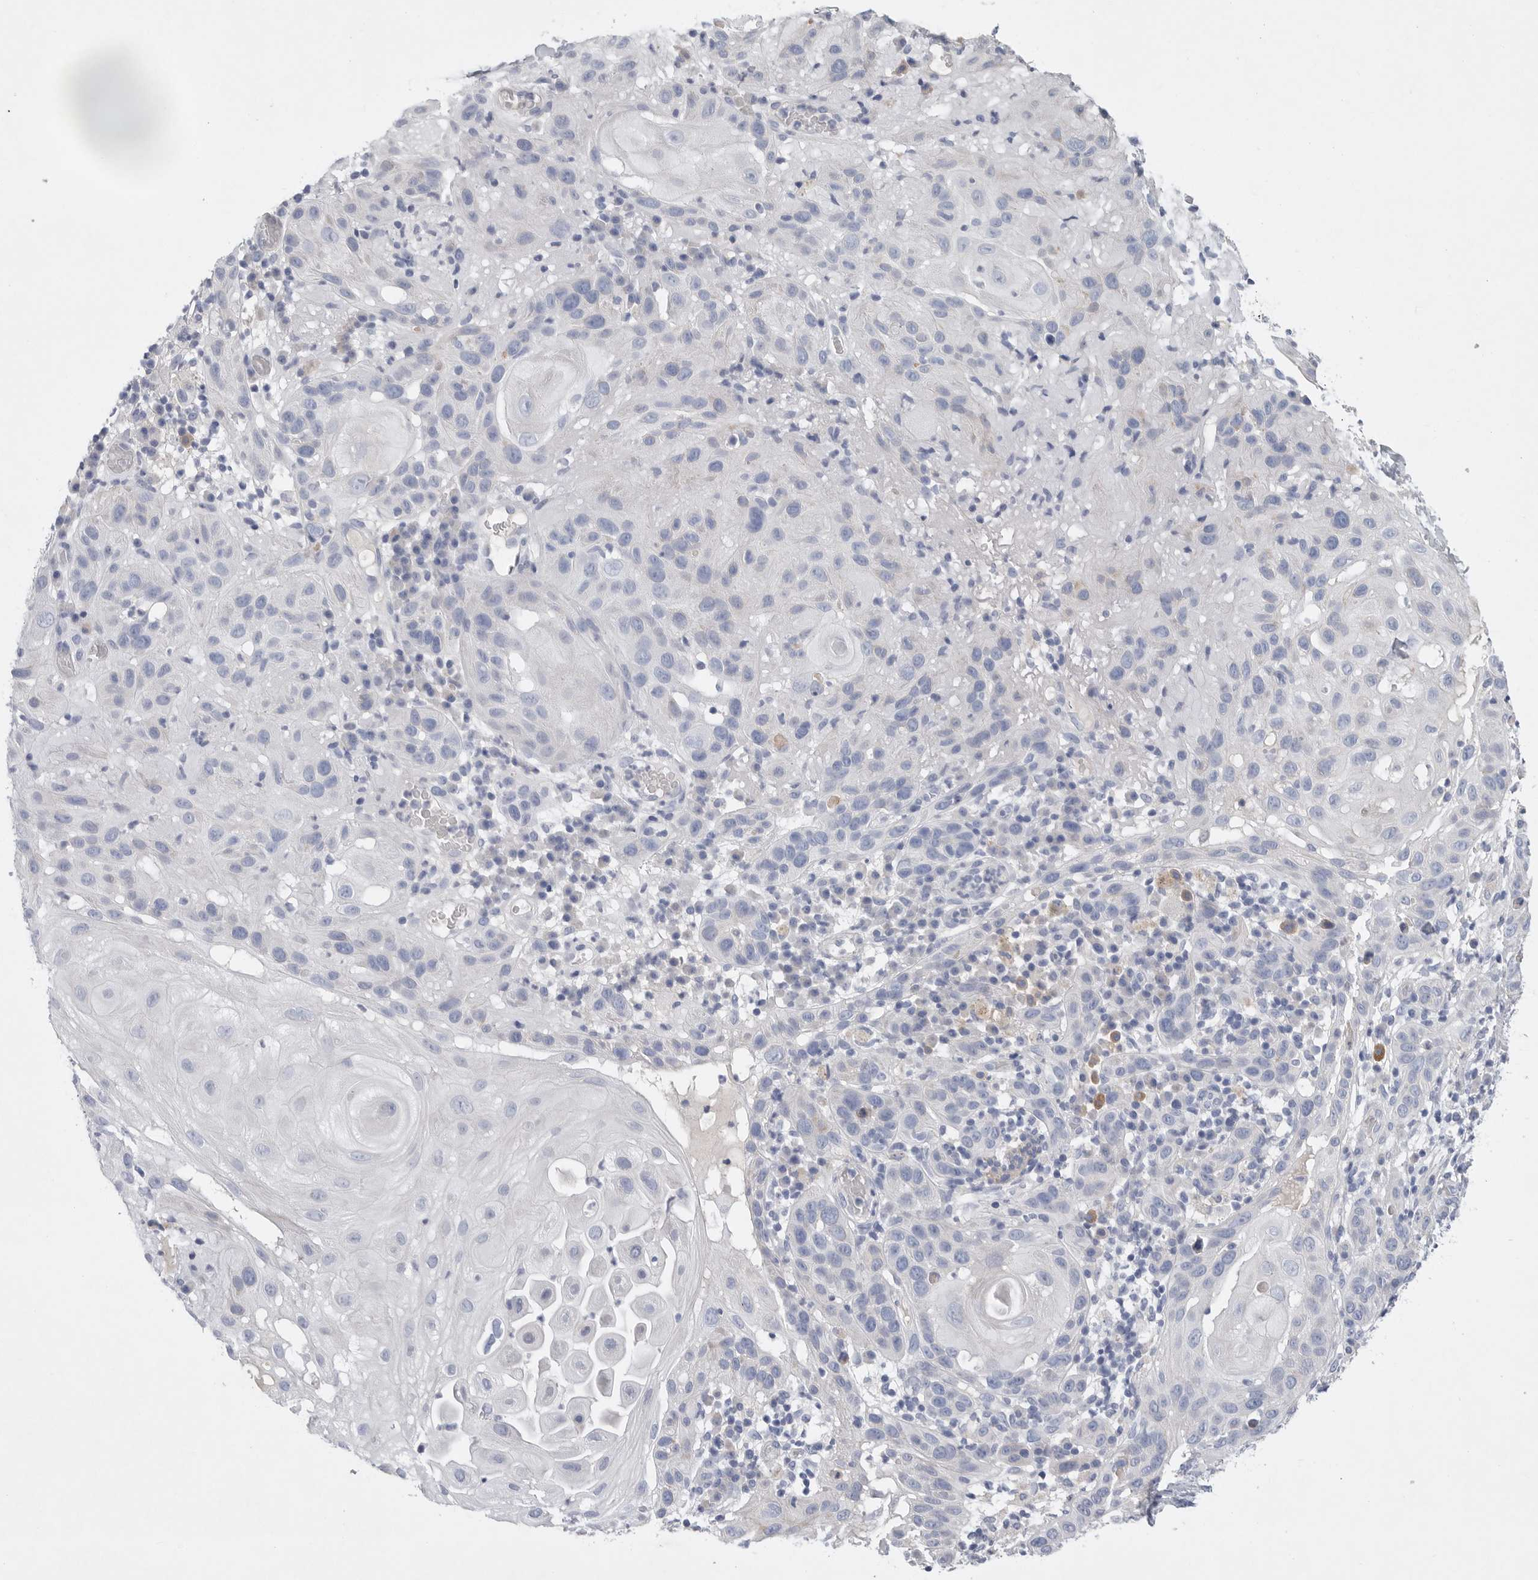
{"staining": {"intensity": "negative", "quantity": "none", "location": "none"}, "tissue": "skin cancer", "cell_type": "Tumor cells", "image_type": "cancer", "snomed": [{"axis": "morphology", "description": "Normal tissue, NOS"}, {"axis": "morphology", "description": "Squamous cell carcinoma, NOS"}, {"axis": "topography", "description": "Skin"}], "caption": "IHC photomicrograph of neoplastic tissue: skin cancer stained with DAB (3,3'-diaminobenzidine) shows no significant protein expression in tumor cells. The staining is performed using DAB (3,3'-diaminobenzidine) brown chromogen with nuclei counter-stained in using hematoxylin.", "gene": "CAMK2B", "patient": {"sex": "female", "age": 96}}